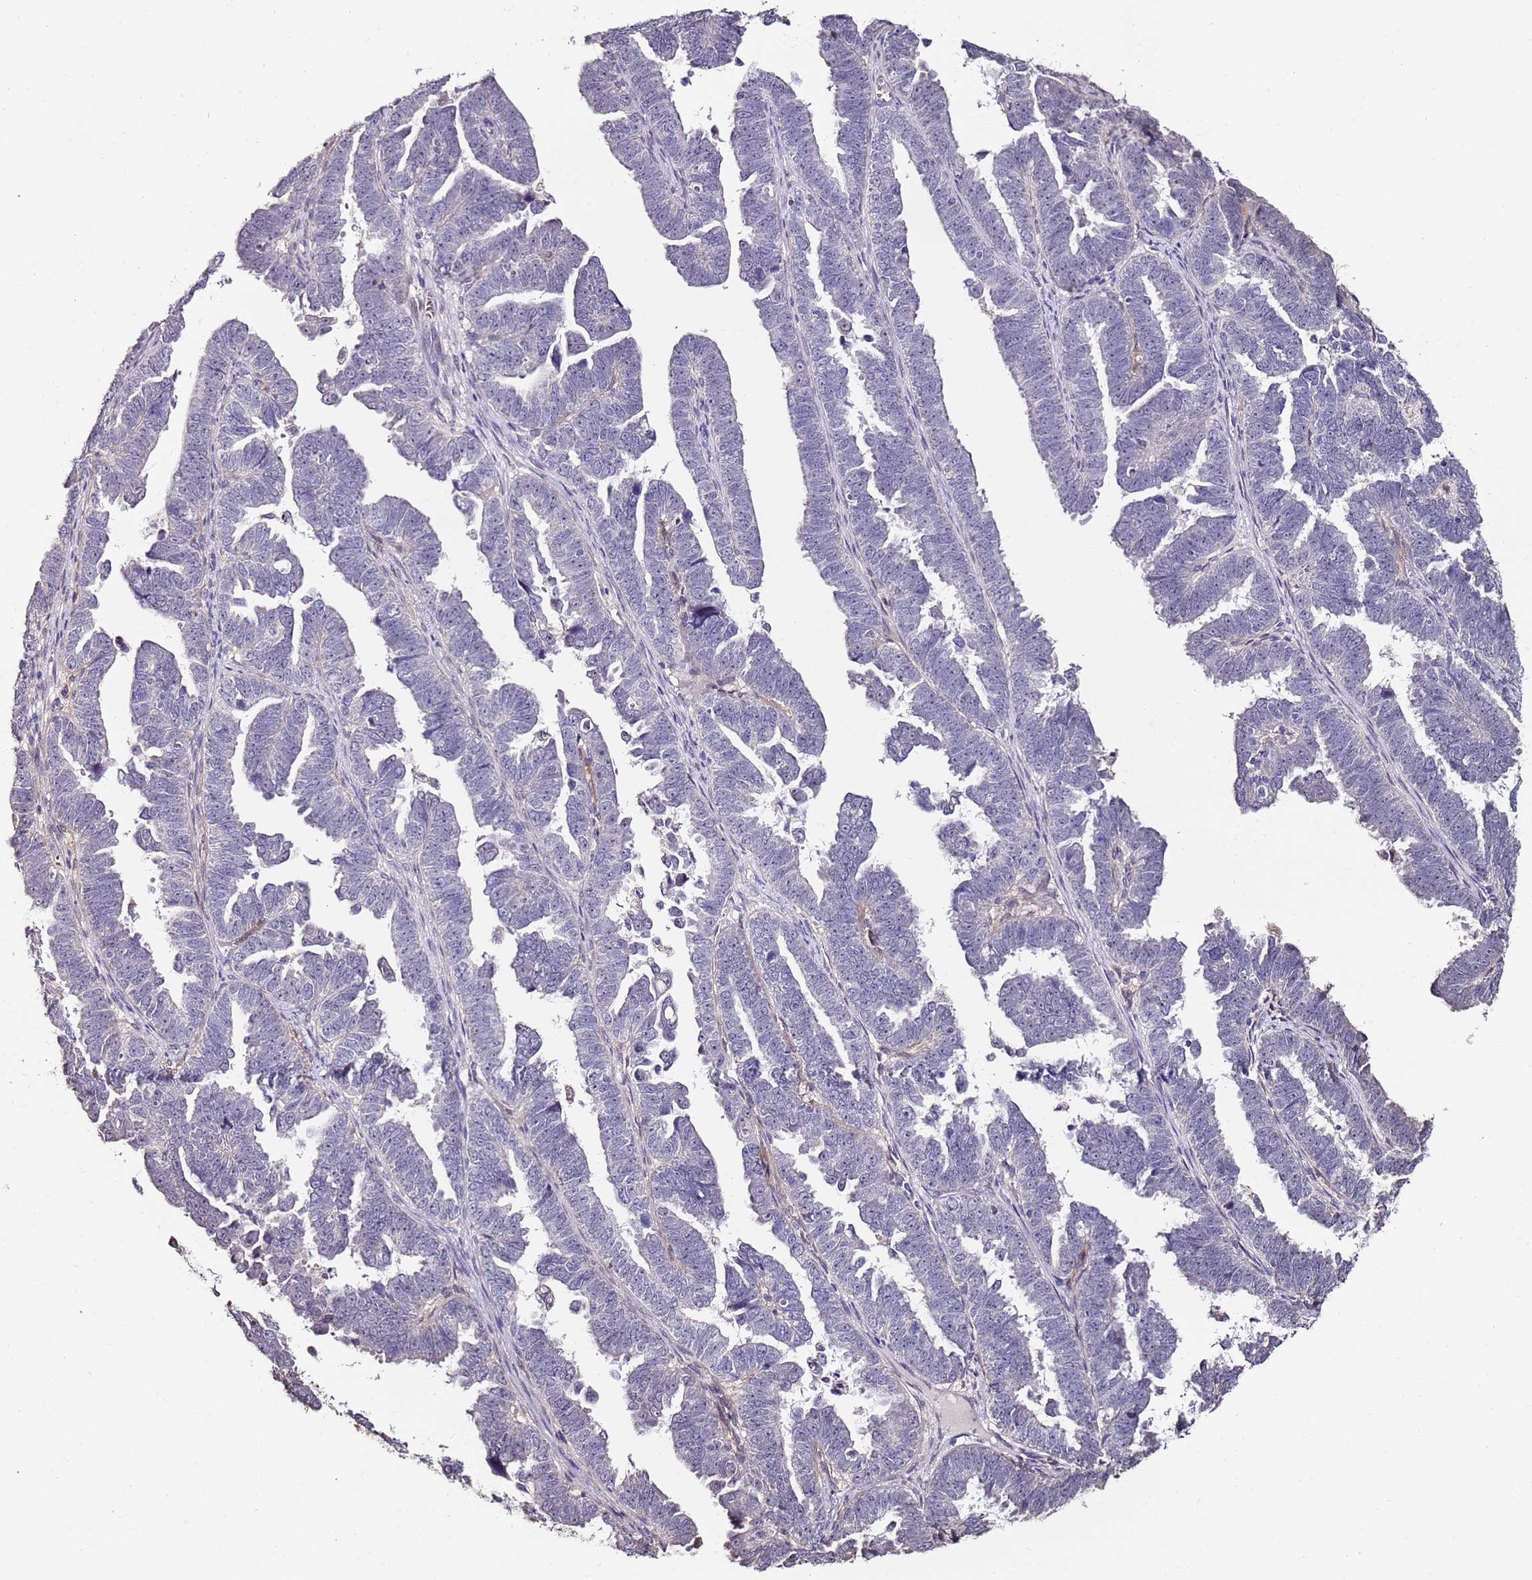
{"staining": {"intensity": "negative", "quantity": "none", "location": "none"}, "tissue": "endometrial cancer", "cell_type": "Tumor cells", "image_type": "cancer", "snomed": [{"axis": "morphology", "description": "Adenocarcinoma, NOS"}, {"axis": "topography", "description": "Endometrium"}], "caption": "DAB immunohistochemical staining of endometrial cancer (adenocarcinoma) displays no significant positivity in tumor cells.", "gene": "C3orf80", "patient": {"sex": "female", "age": 75}}